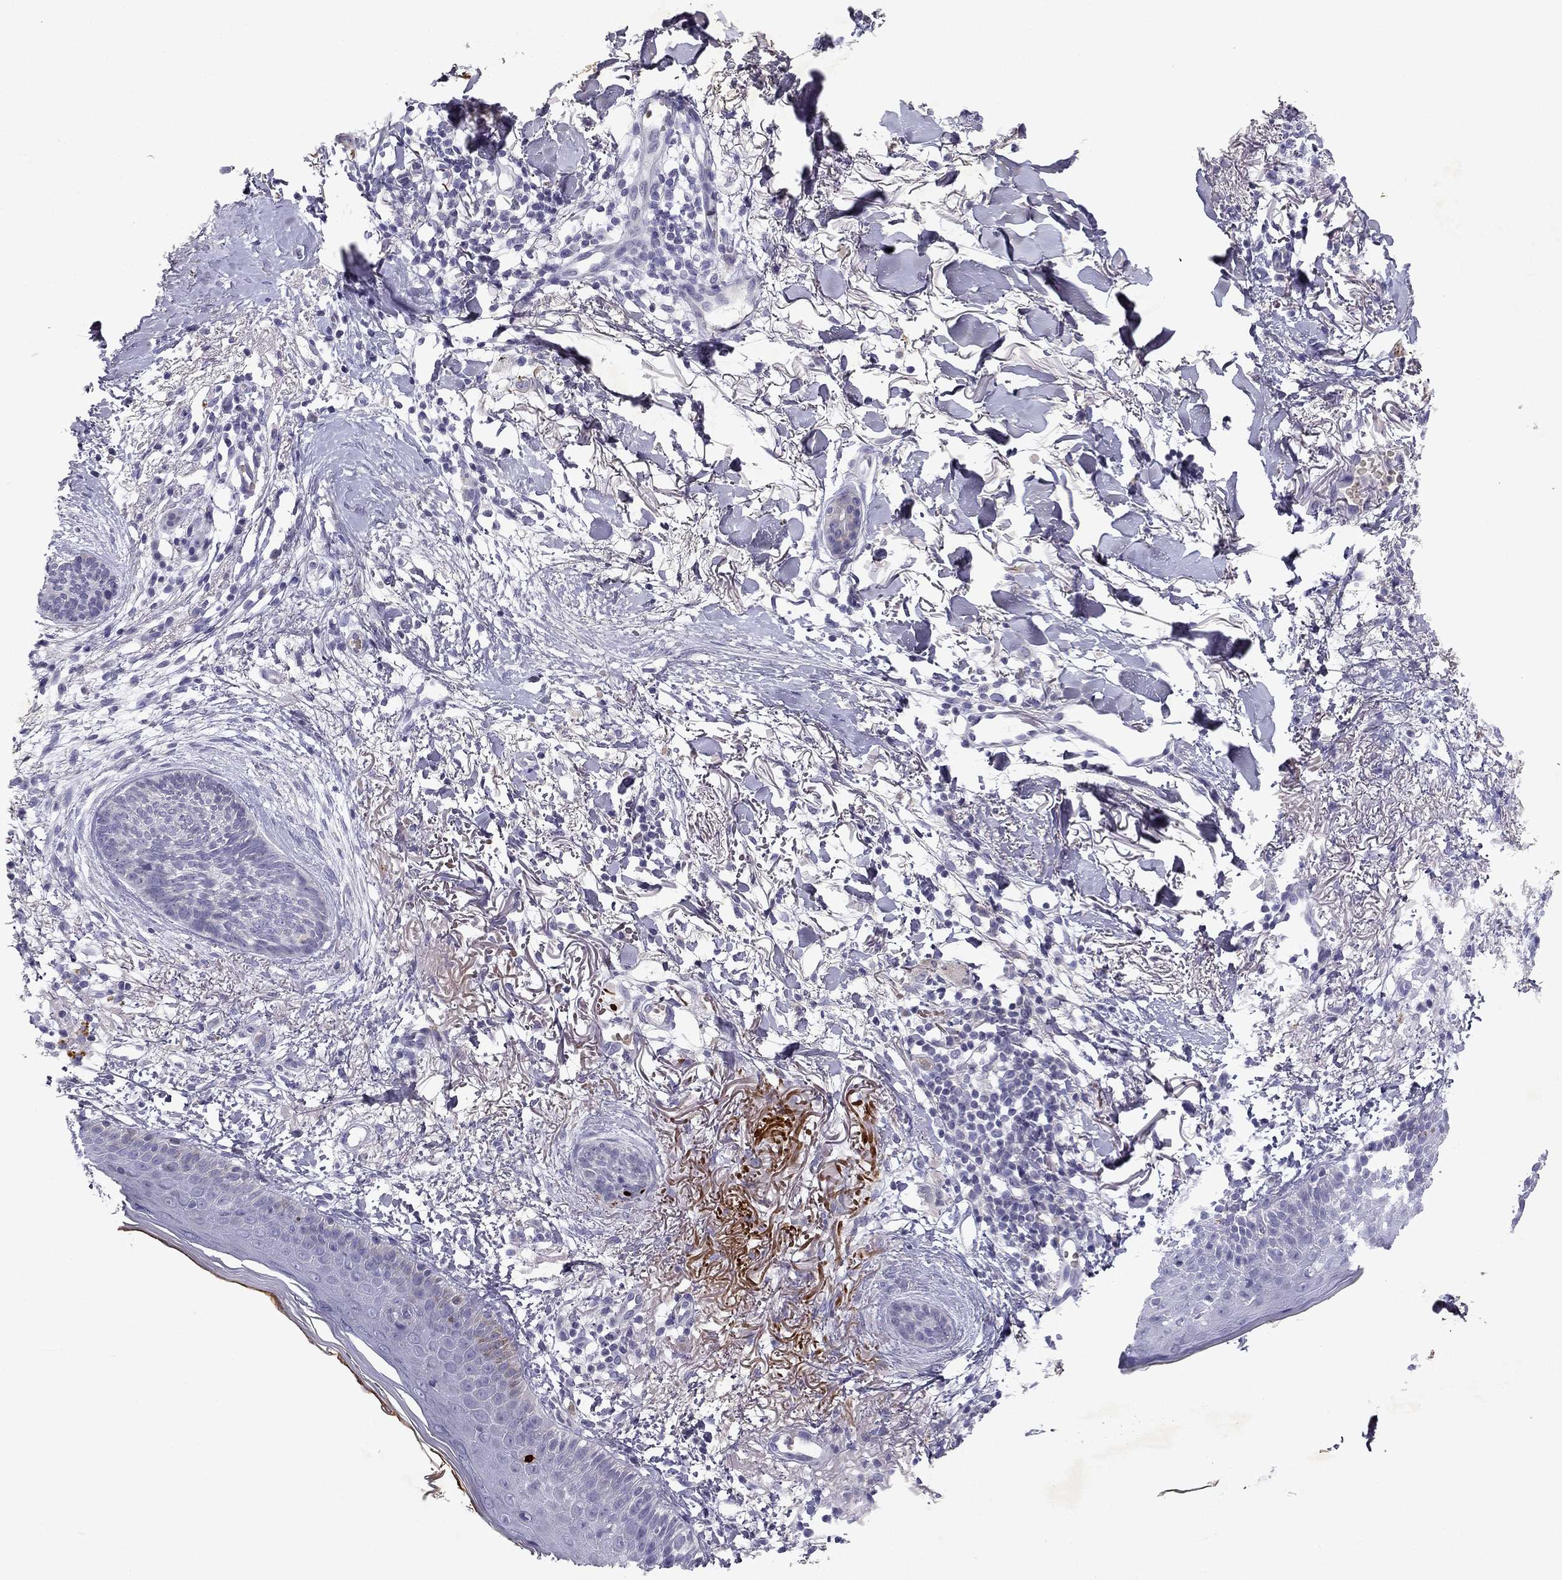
{"staining": {"intensity": "negative", "quantity": "none", "location": "none"}, "tissue": "skin cancer", "cell_type": "Tumor cells", "image_type": "cancer", "snomed": [{"axis": "morphology", "description": "Normal tissue, NOS"}, {"axis": "morphology", "description": "Basal cell carcinoma"}, {"axis": "topography", "description": "Skin"}], "caption": "This is an immunohistochemistry histopathology image of human skin cancer. There is no positivity in tumor cells.", "gene": "SLC6A4", "patient": {"sex": "male", "age": 84}}